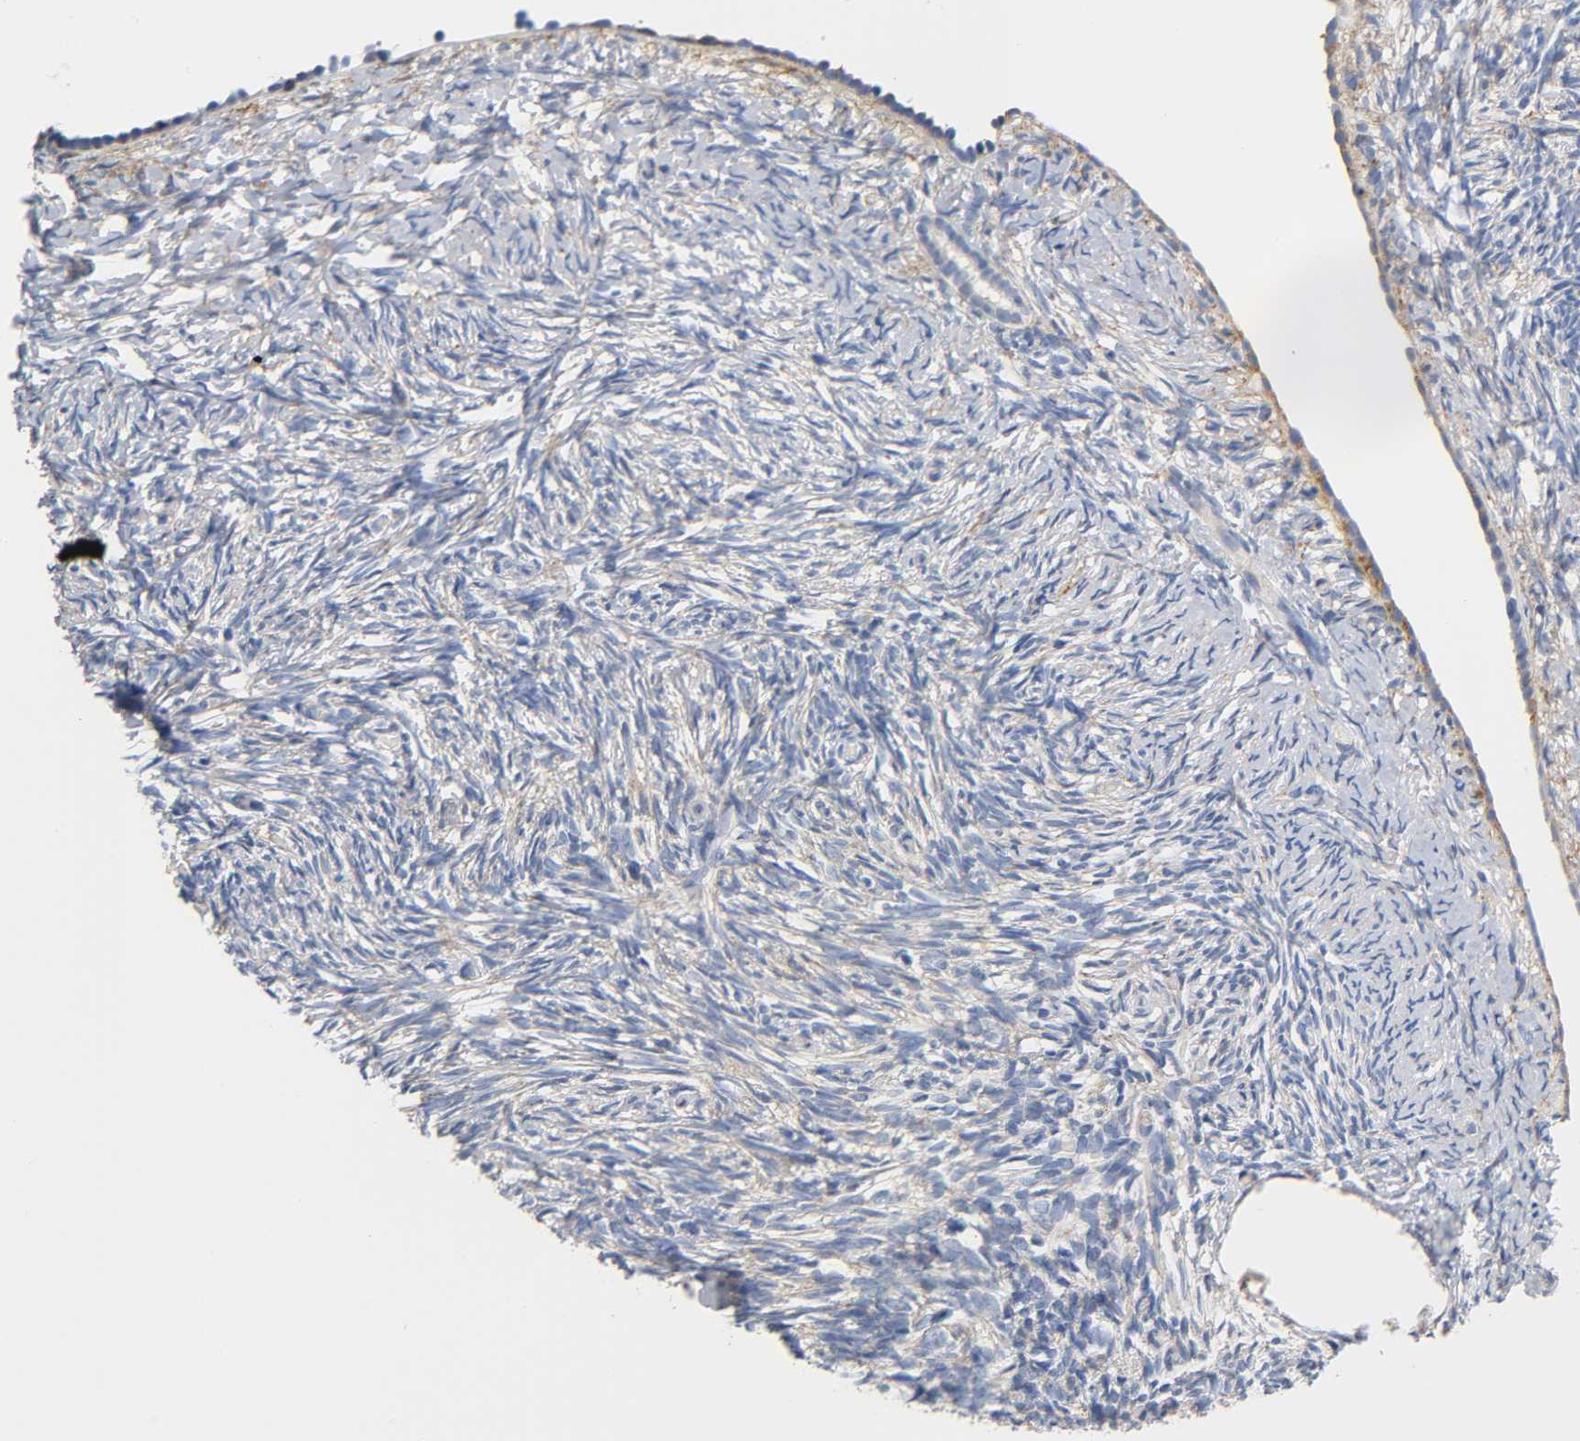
{"staining": {"intensity": "moderate", "quantity": "<25%", "location": "cytoplasmic/membranous"}, "tissue": "ovary", "cell_type": "Ovarian stroma cells", "image_type": "normal", "snomed": [{"axis": "morphology", "description": "Normal tissue, NOS"}, {"axis": "topography", "description": "Ovary"}], "caption": "Immunohistochemistry of unremarkable human ovary reveals low levels of moderate cytoplasmic/membranous expression in about <25% of ovarian stroma cells.", "gene": "REL", "patient": {"sex": "female", "age": 60}}